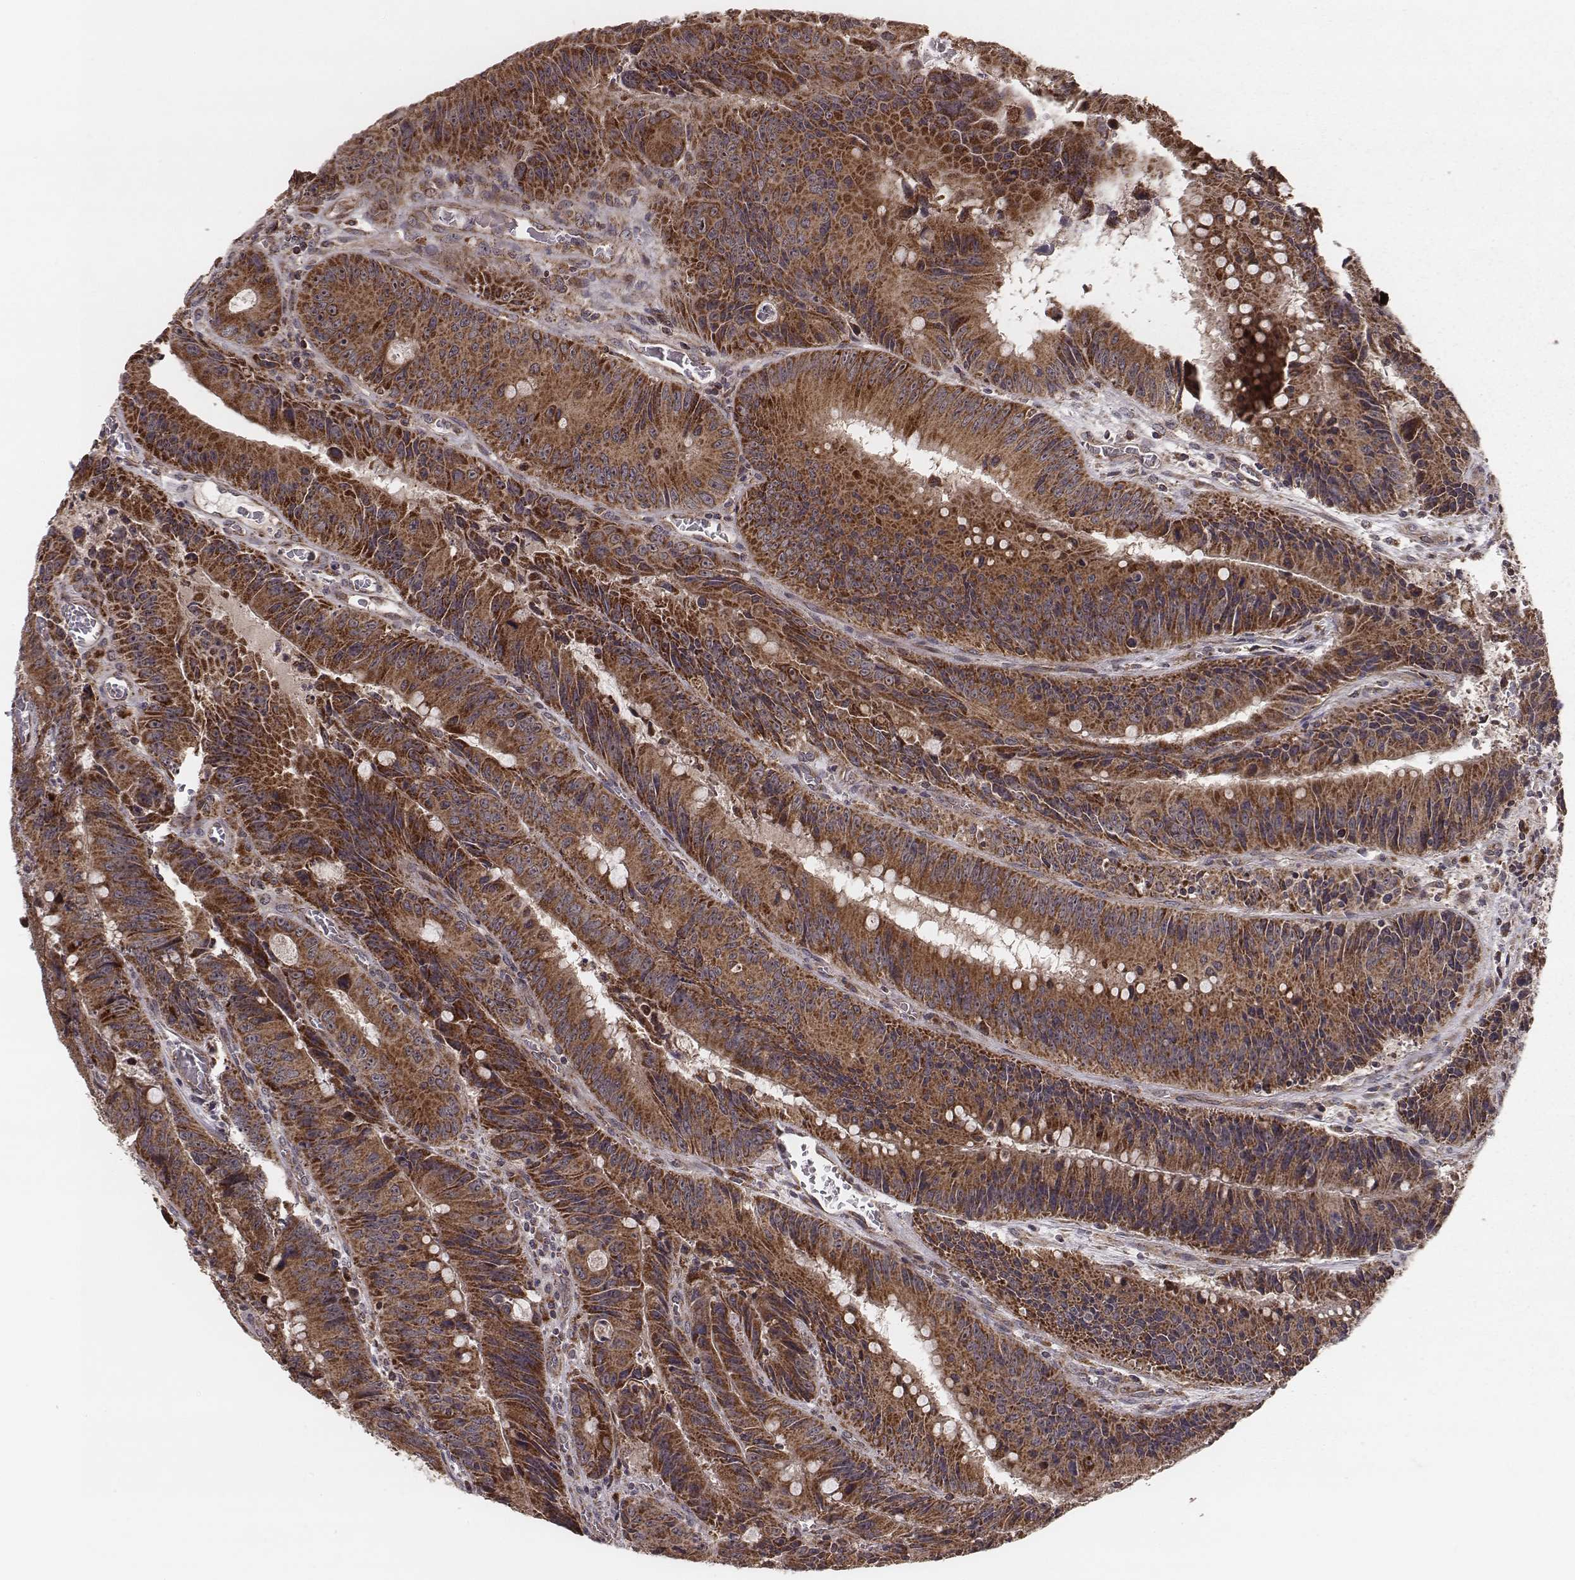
{"staining": {"intensity": "strong", "quantity": ">75%", "location": "cytoplasmic/membranous"}, "tissue": "colorectal cancer", "cell_type": "Tumor cells", "image_type": "cancer", "snomed": [{"axis": "morphology", "description": "Adenocarcinoma, NOS"}, {"axis": "topography", "description": "Rectum"}], "caption": "This is a micrograph of immunohistochemistry staining of colorectal cancer (adenocarcinoma), which shows strong staining in the cytoplasmic/membranous of tumor cells.", "gene": "ZDHHC21", "patient": {"sex": "female", "age": 72}}